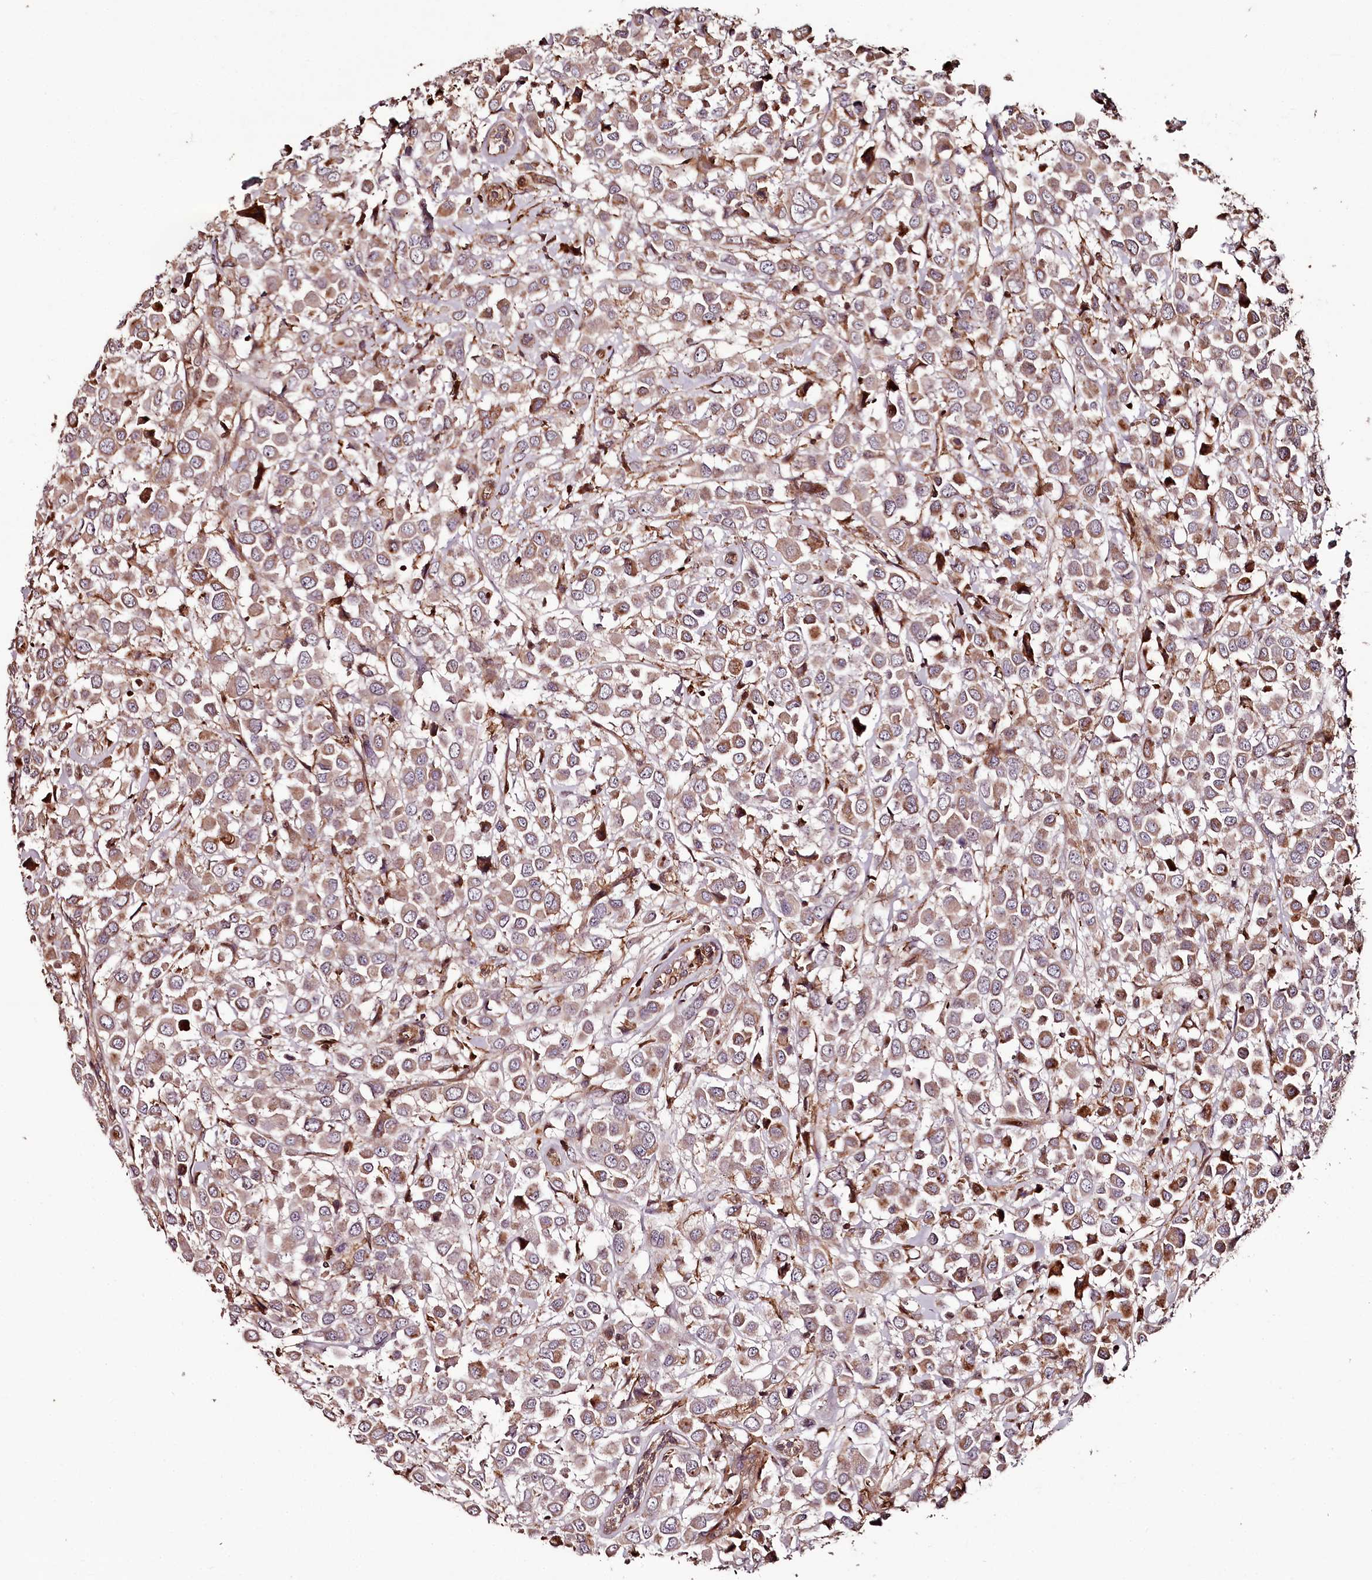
{"staining": {"intensity": "moderate", "quantity": ">75%", "location": "cytoplasmic/membranous"}, "tissue": "breast cancer", "cell_type": "Tumor cells", "image_type": "cancer", "snomed": [{"axis": "morphology", "description": "Duct carcinoma"}, {"axis": "topography", "description": "Breast"}], "caption": "Invasive ductal carcinoma (breast) tissue shows moderate cytoplasmic/membranous expression in about >75% of tumor cells, visualized by immunohistochemistry. The staining was performed using DAB to visualize the protein expression in brown, while the nuclei were stained in blue with hematoxylin (Magnification: 20x).", "gene": "KIF14", "patient": {"sex": "female", "age": 61}}